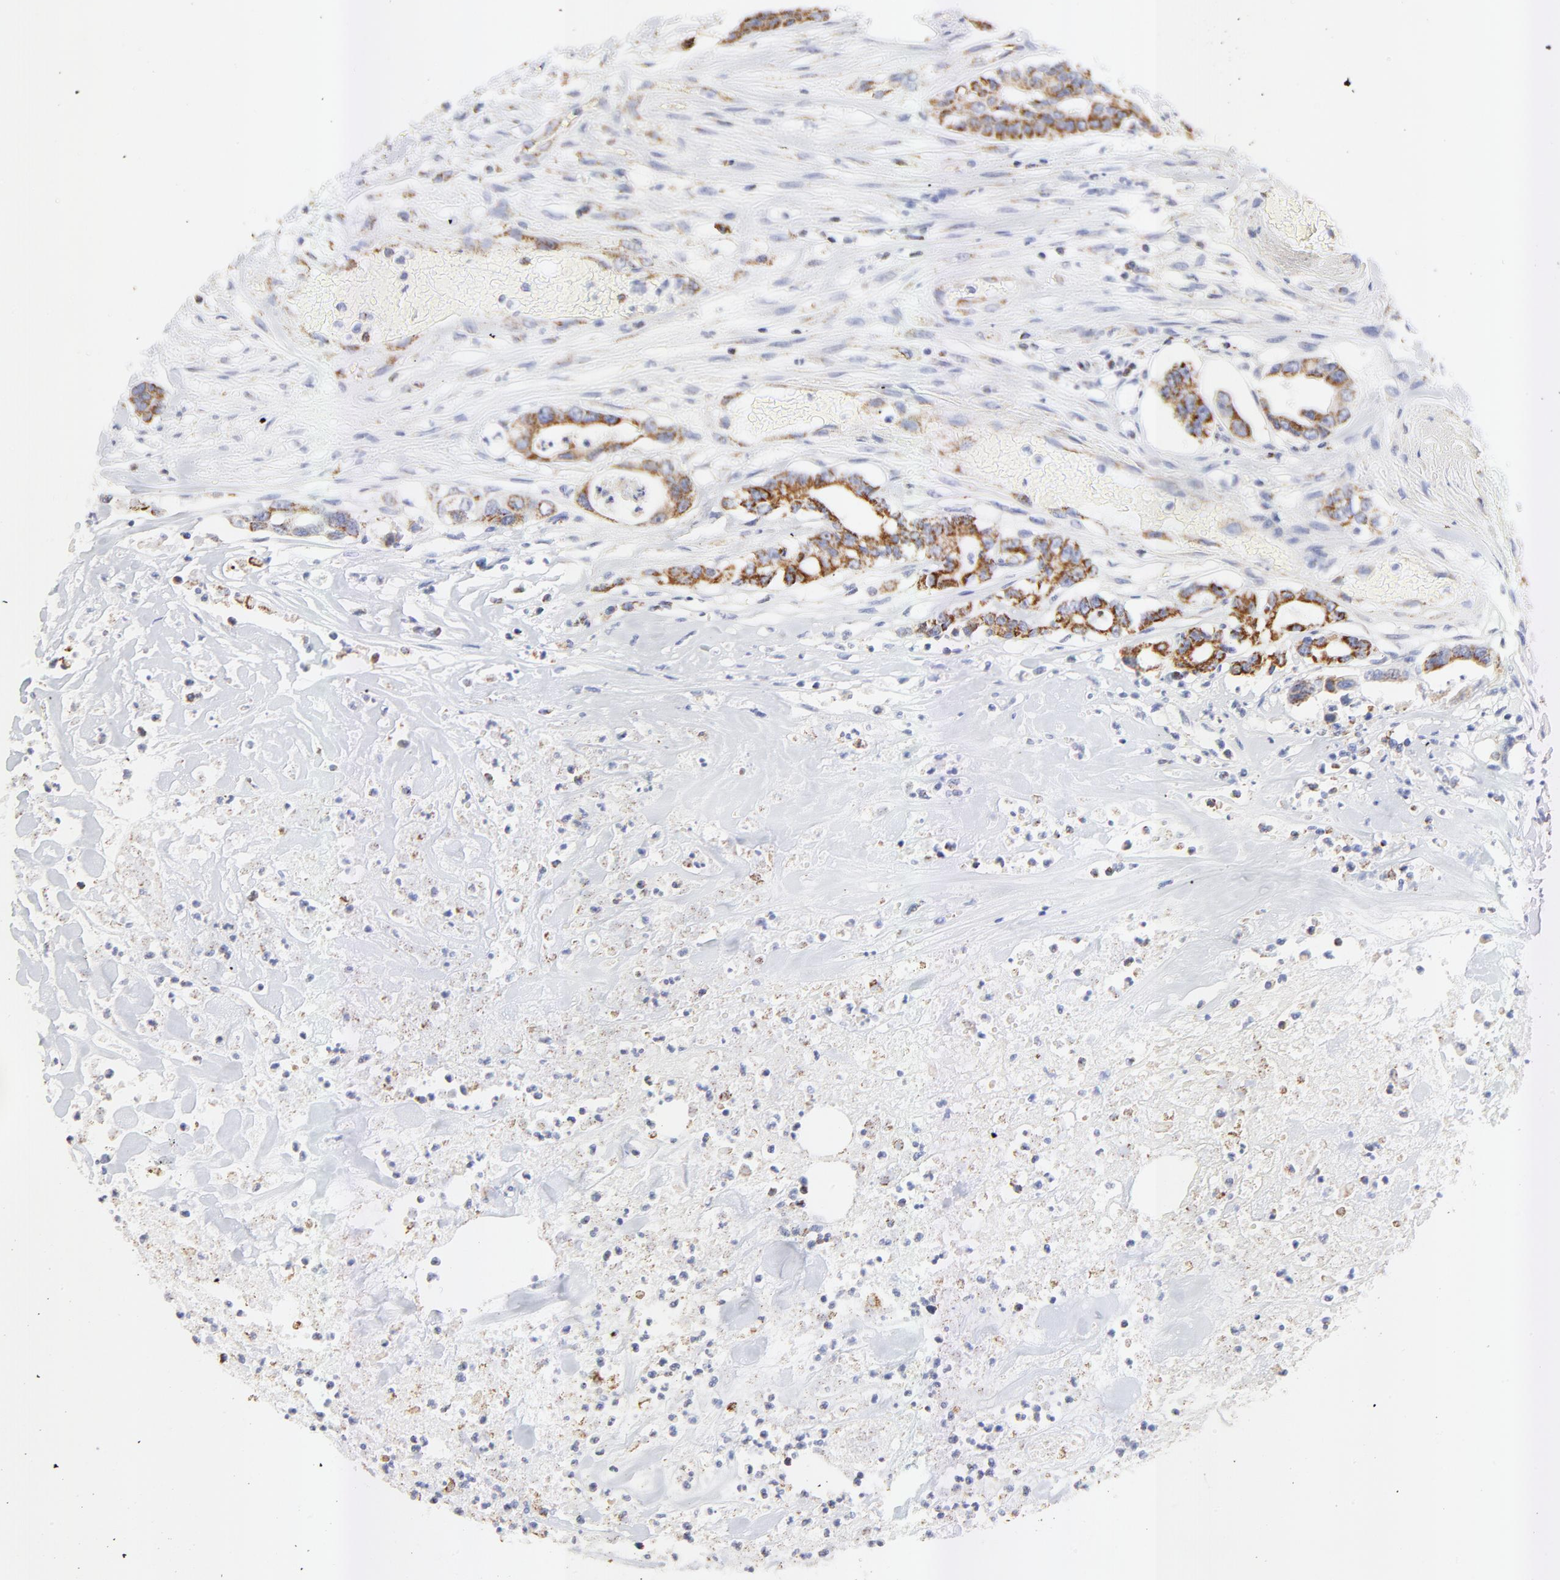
{"staining": {"intensity": "strong", "quantity": ">75%", "location": "cytoplasmic/membranous"}, "tissue": "colorectal cancer", "cell_type": "Tumor cells", "image_type": "cancer", "snomed": [{"axis": "morphology", "description": "Adenocarcinoma, NOS"}, {"axis": "topography", "description": "Colon"}], "caption": "Strong cytoplasmic/membranous protein positivity is appreciated in about >75% of tumor cells in colorectal adenocarcinoma.", "gene": "COX4I1", "patient": {"sex": "female", "age": 70}}